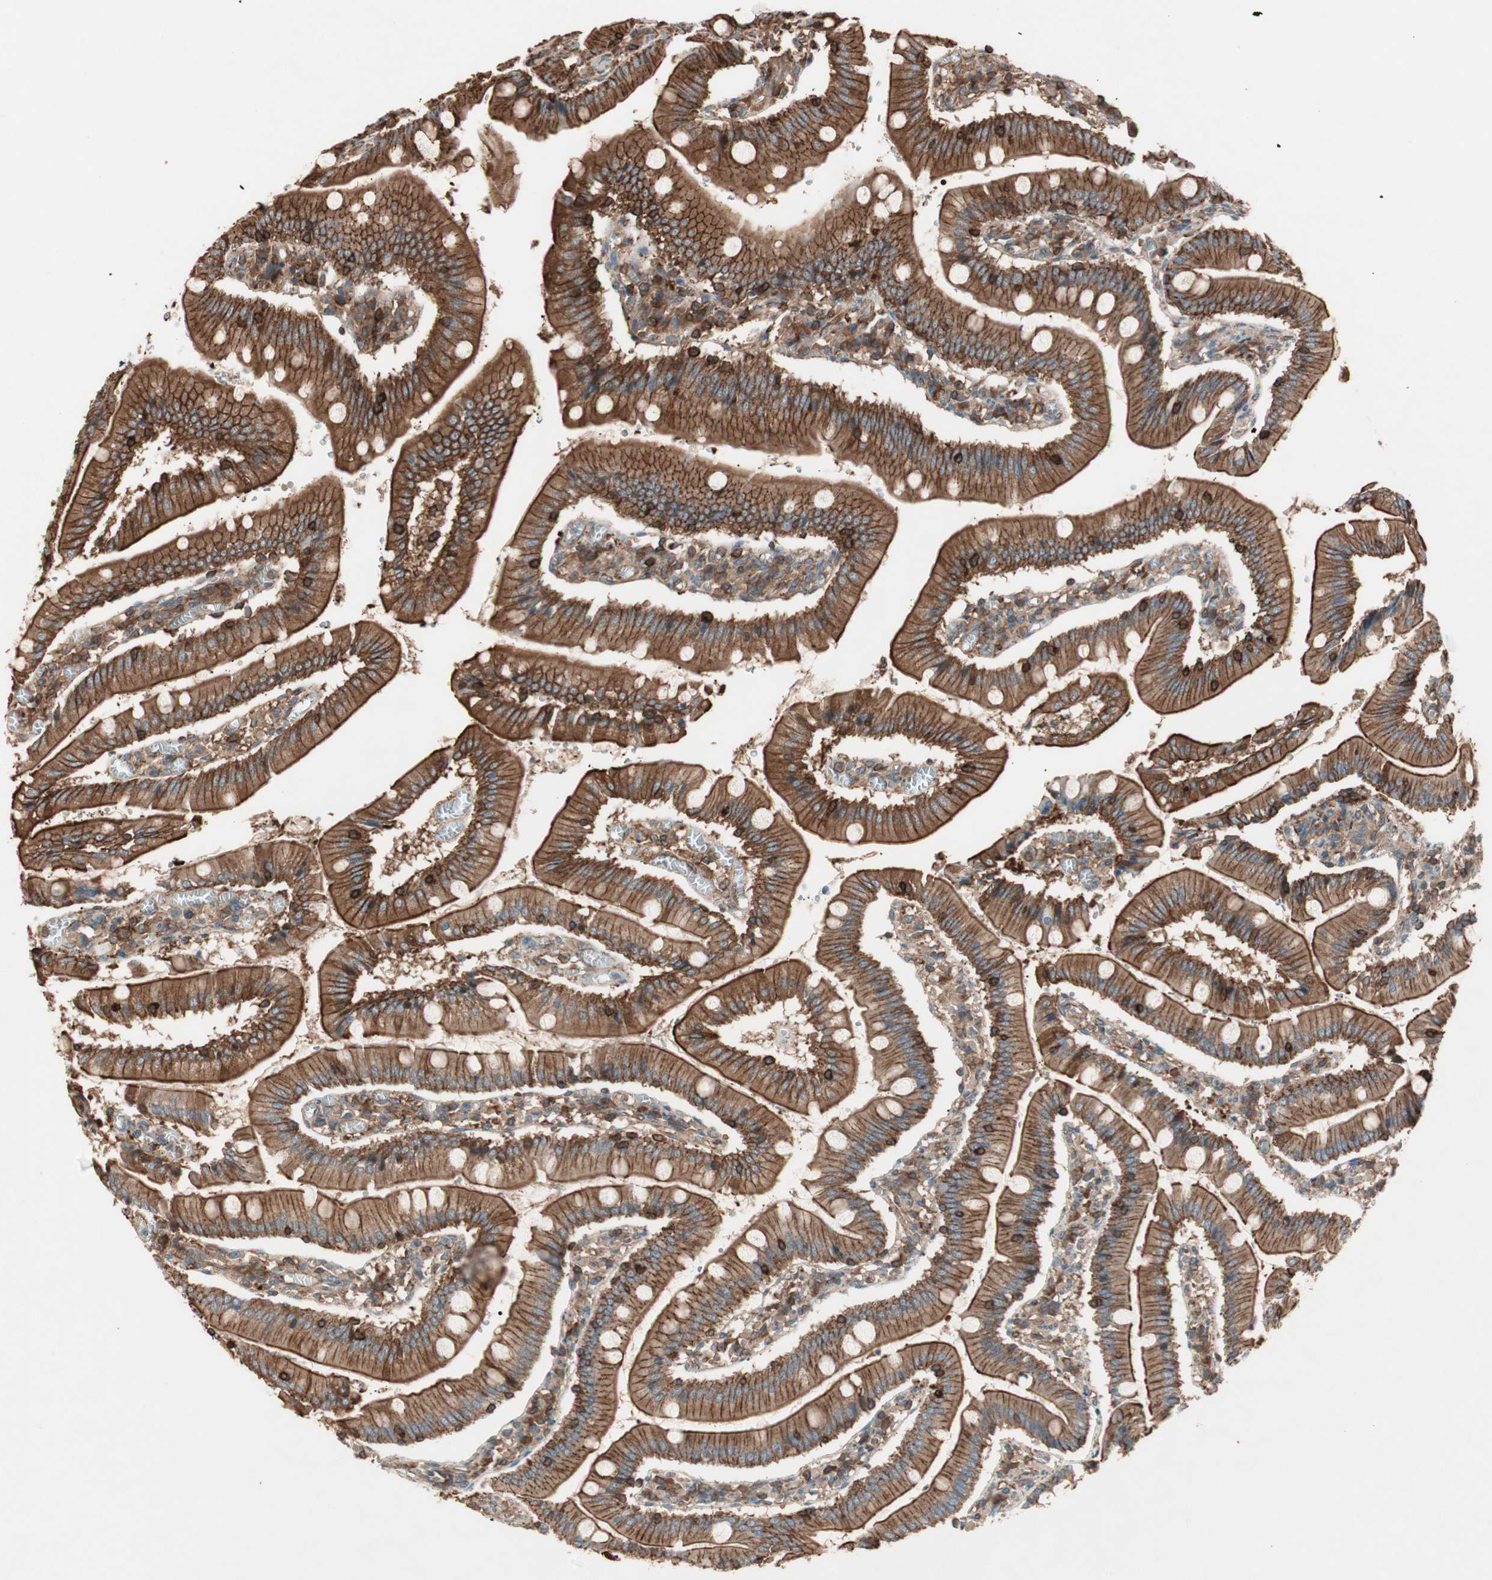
{"staining": {"intensity": "strong", "quantity": ">75%", "location": "cytoplasmic/membranous"}, "tissue": "small intestine", "cell_type": "Glandular cells", "image_type": "normal", "snomed": [{"axis": "morphology", "description": "Normal tissue, NOS"}, {"axis": "topography", "description": "Small intestine"}], "caption": "IHC micrograph of unremarkable small intestine stained for a protein (brown), which displays high levels of strong cytoplasmic/membranous positivity in approximately >75% of glandular cells.", "gene": "TCP11L1", "patient": {"sex": "male", "age": 71}}